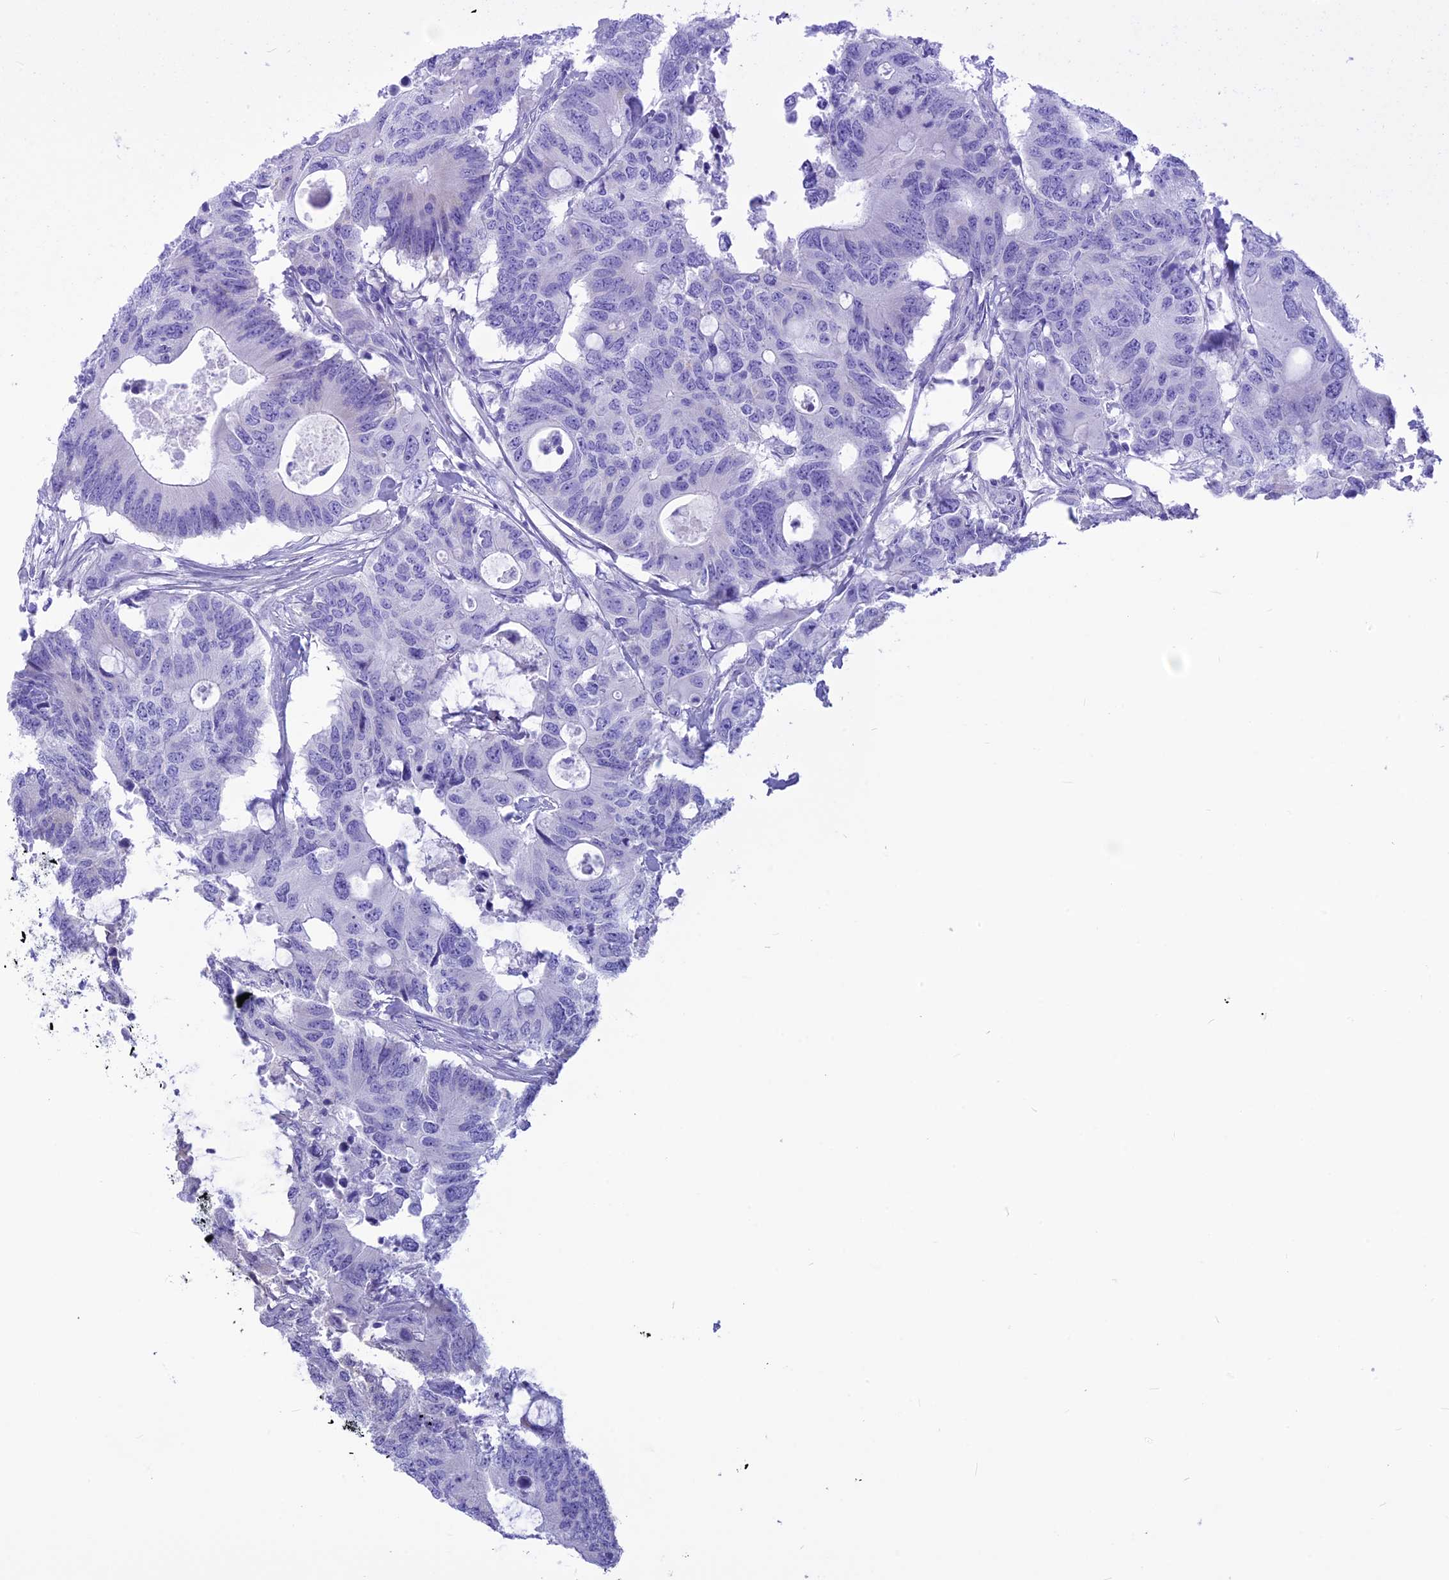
{"staining": {"intensity": "negative", "quantity": "none", "location": "none"}, "tissue": "colorectal cancer", "cell_type": "Tumor cells", "image_type": "cancer", "snomed": [{"axis": "morphology", "description": "Adenocarcinoma, NOS"}, {"axis": "topography", "description": "Colon"}], "caption": "Immunohistochemistry (IHC) micrograph of neoplastic tissue: colorectal cancer (adenocarcinoma) stained with DAB (3,3'-diaminobenzidine) reveals no significant protein staining in tumor cells. (Immunohistochemistry, brightfield microscopy, high magnification).", "gene": "GLYATL1", "patient": {"sex": "male", "age": 71}}